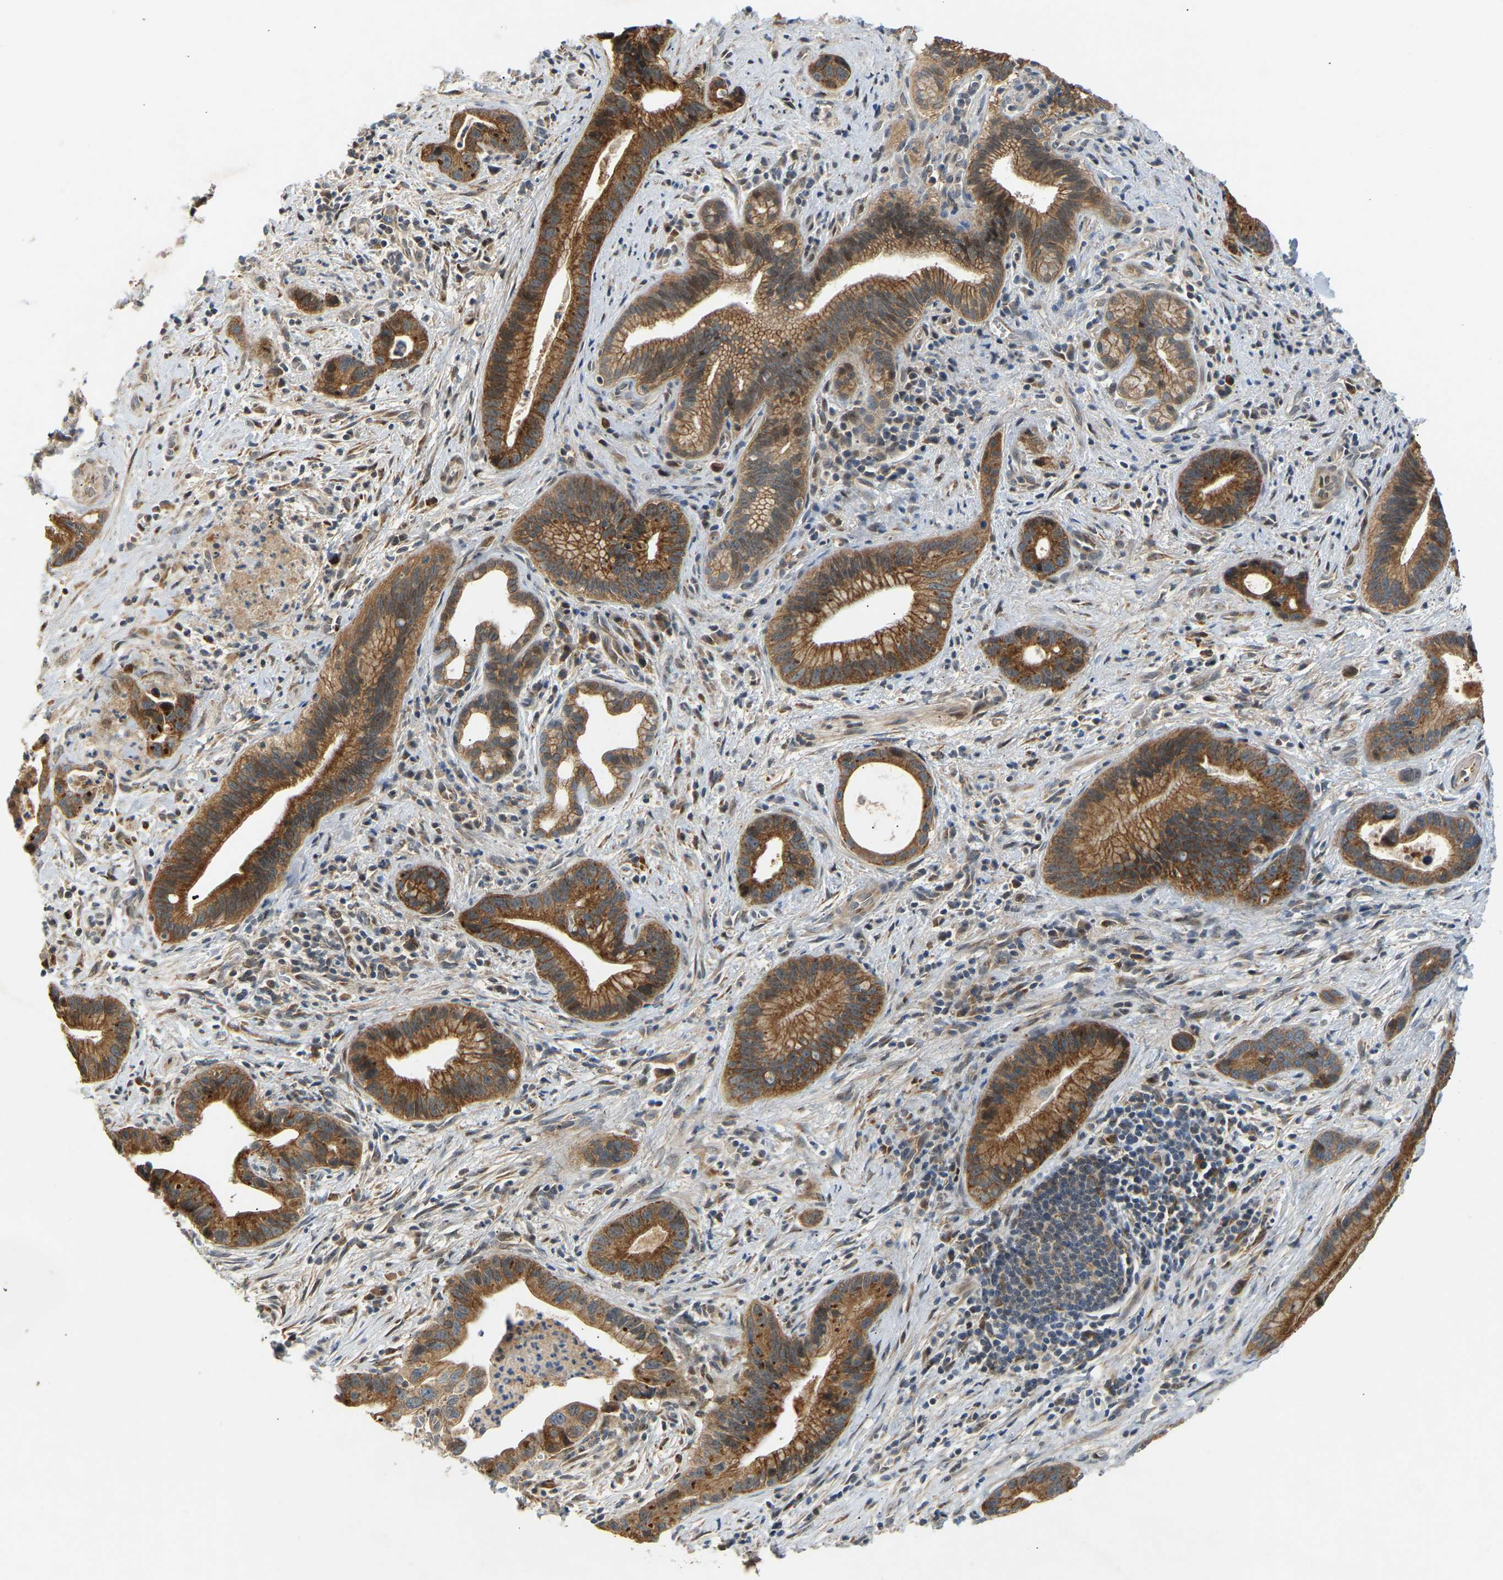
{"staining": {"intensity": "moderate", "quantity": ">75%", "location": "cytoplasmic/membranous"}, "tissue": "liver cancer", "cell_type": "Tumor cells", "image_type": "cancer", "snomed": [{"axis": "morphology", "description": "Cholangiocarcinoma"}, {"axis": "topography", "description": "Liver"}], "caption": "This is a histology image of IHC staining of liver cancer, which shows moderate positivity in the cytoplasmic/membranous of tumor cells.", "gene": "PTCD1", "patient": {"sex": "female", "age": 55}}